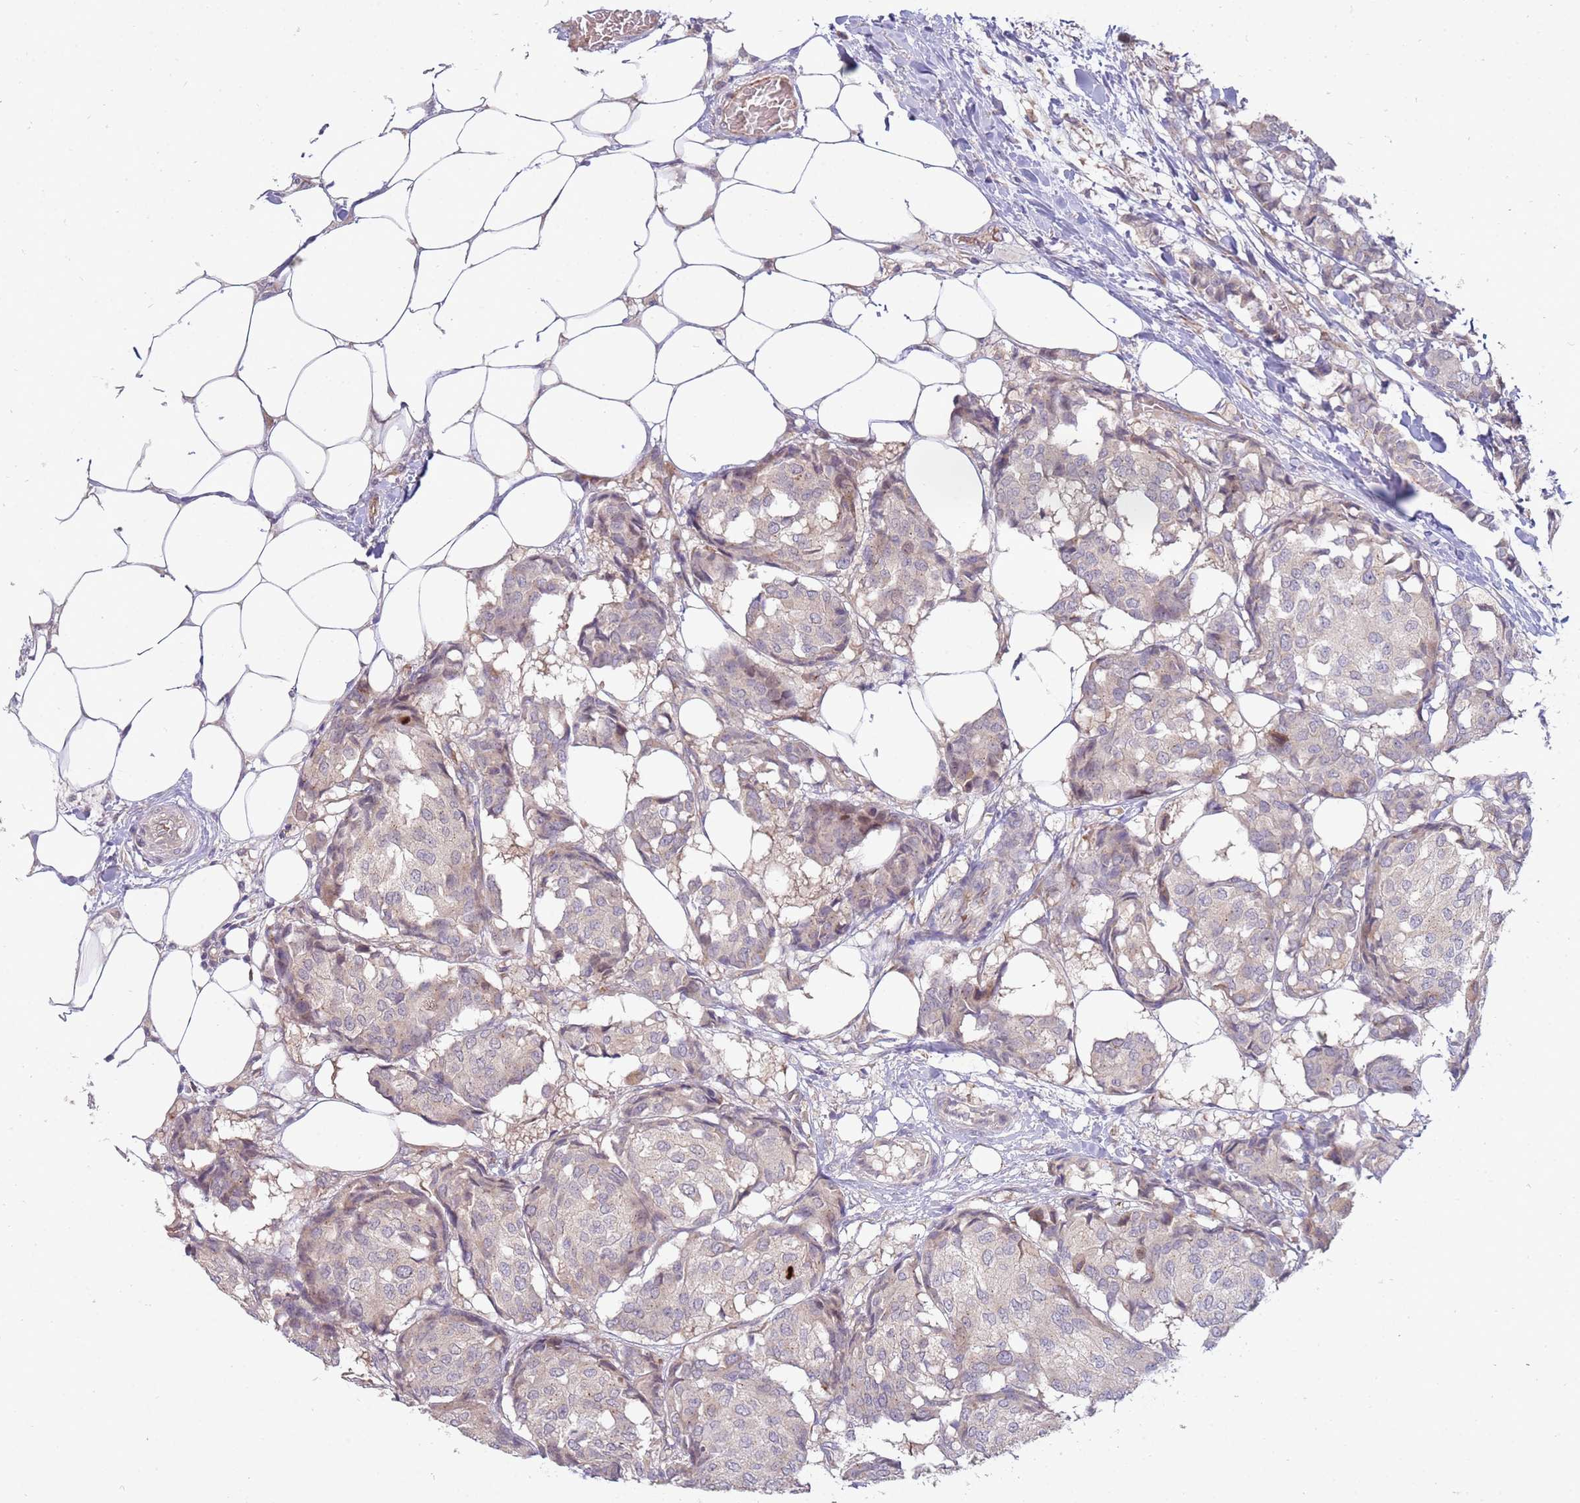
{"staining": {"intensity": "negative", "quantity": "none", "location": "none"}, "tissue": "breast cancer", "cell_type": "Tumor cells", "image_type": "cancer", "snomed": [{"axis": "morphology", "description": "Duct carcinoma"}, {"axis": "topography", "description": "Breast"}], "caption": "Immunohistochemical staining of human breast invasive ductal carcinoma demonstrates no significant positivity in tumor cells.", "gene": "NMUR2", "patient": {"sex": "female", "age": 75}}